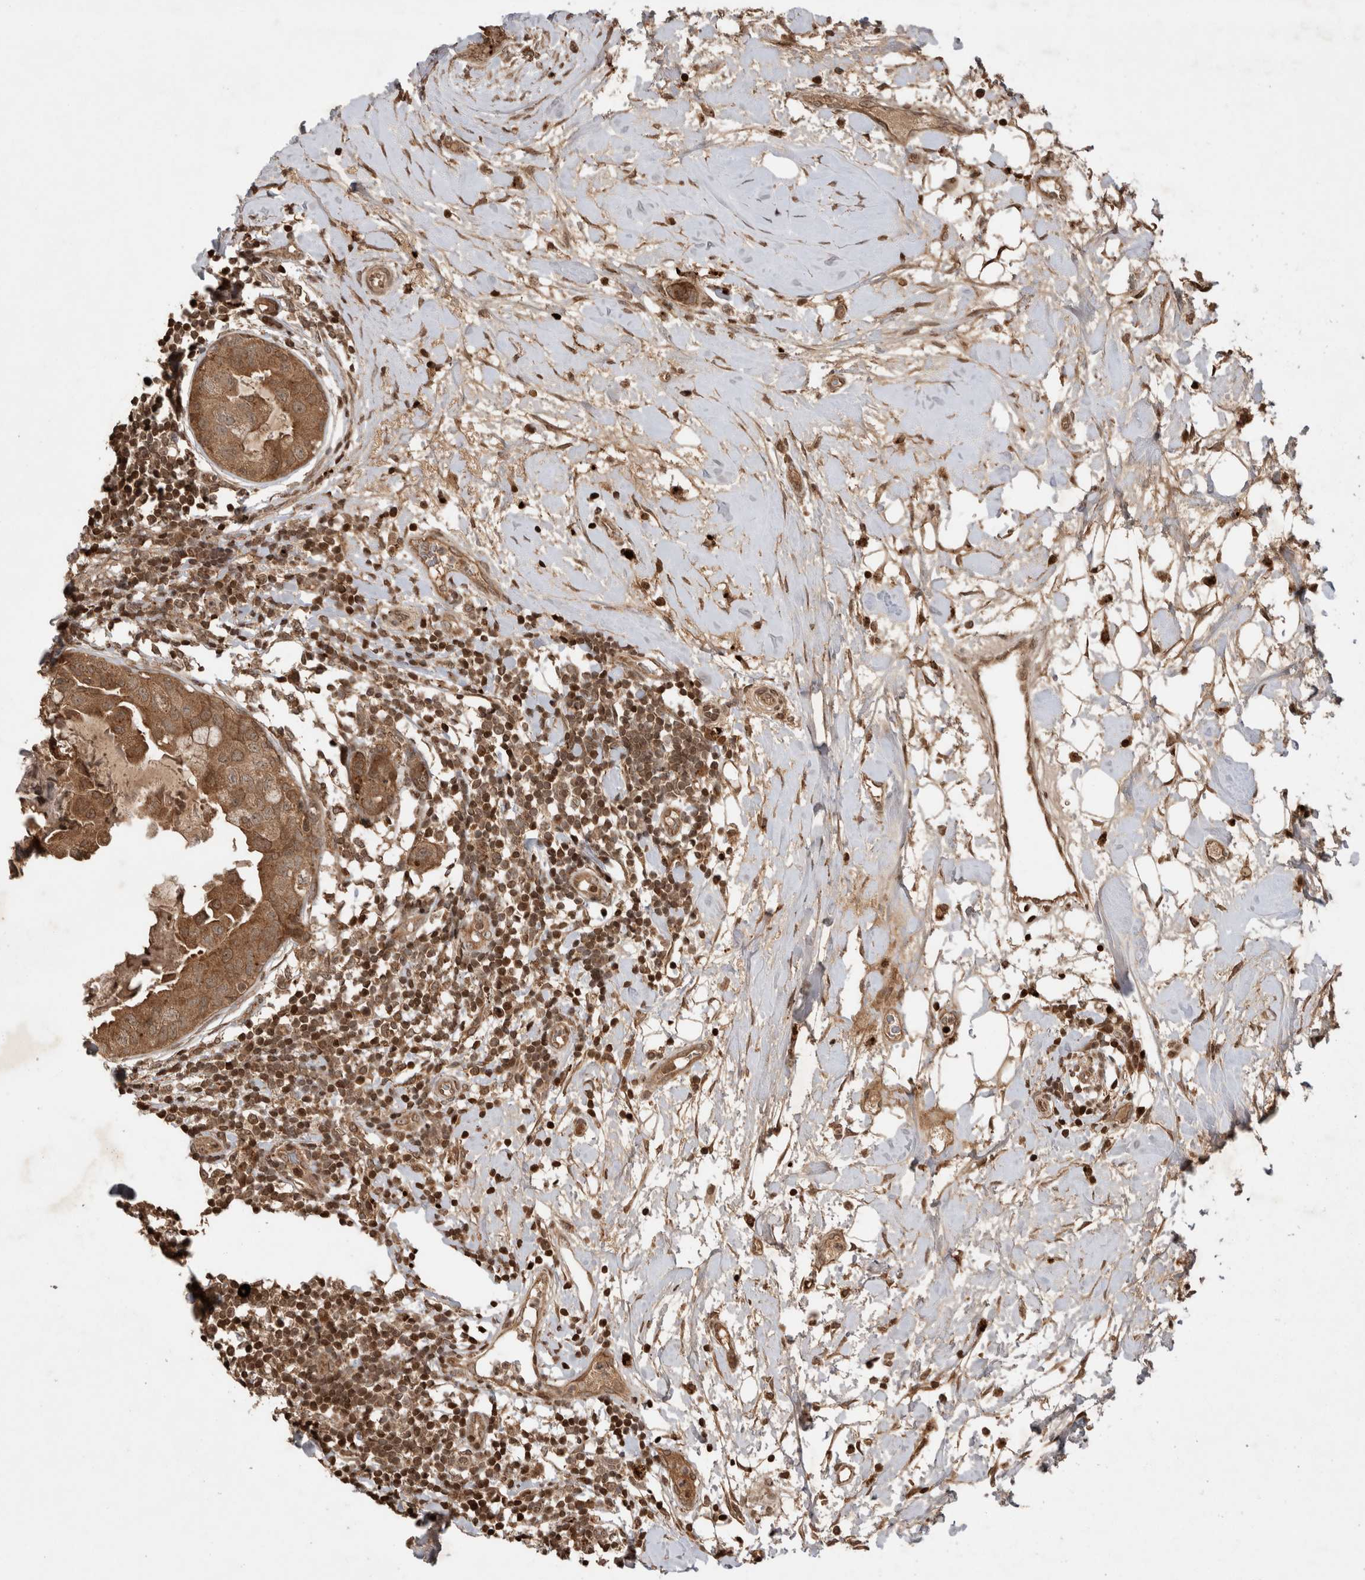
{"staining": {"intensity": "moderate", "quantity": ">75%", "location": "cytoplasmic/membranous"}, "tissue": "breast cancer", "cell_type": "Tumor cells", "image_type": "cancer", "snomed": [{"axis": "morphology", "description": "Duct carcinoma"}, {"axis": "topography", "description": "Breast"}], "caption": "About >75% of tumor cells in human breast cancer display moderate cytoplasmic/membranous protein expression as visualized by brown immunohistochemical staining.", "gene": "FAM221A", "patient": {"sex": "female", "age": 40}}